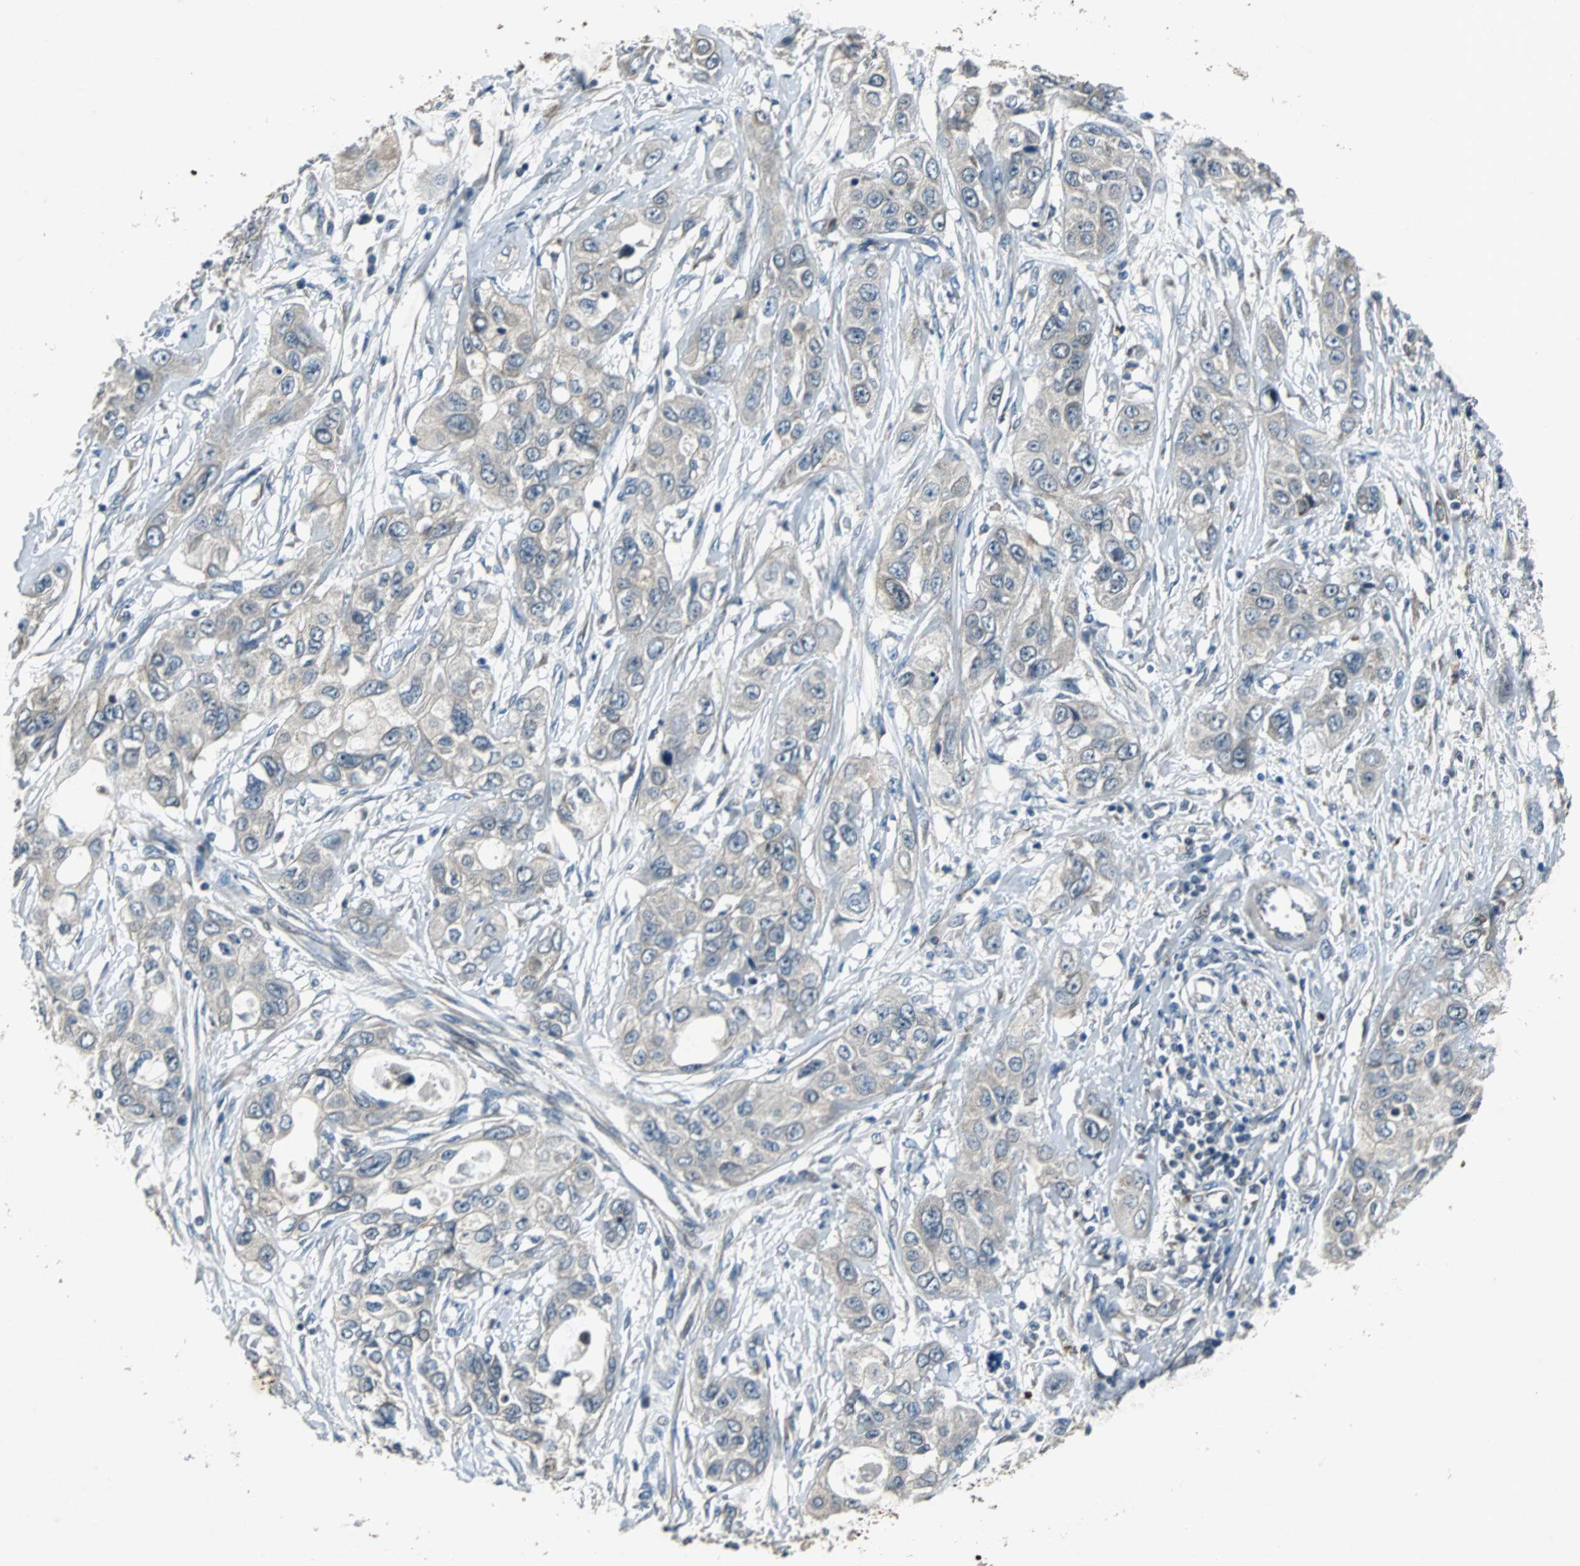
{"staining": {"intensity": "weak", "quantity": "25%-75%", "location": "cytoplasmic/membranous"}, "tissue": "pancreatic cancer", "cell_type": "Tumor cells", "image_type": "cancer", "snomed": [{"axis": "morphology", "description": "Adenocarcinoma, NOS"}, {"axis": "topography", "description": "Pancreas"}], "caption": "Immunohistochemical staining of human pancreatic cancer (adenocarcinoma) shows low levels of weak cytoplasmic/membranous staining in about 25%-75% of tumor cells. (DAB IHC, brown staining for protein, blue staining for nuclei).", "gene": "SOS1", "patient": {"sex": "female", "age": 70}}